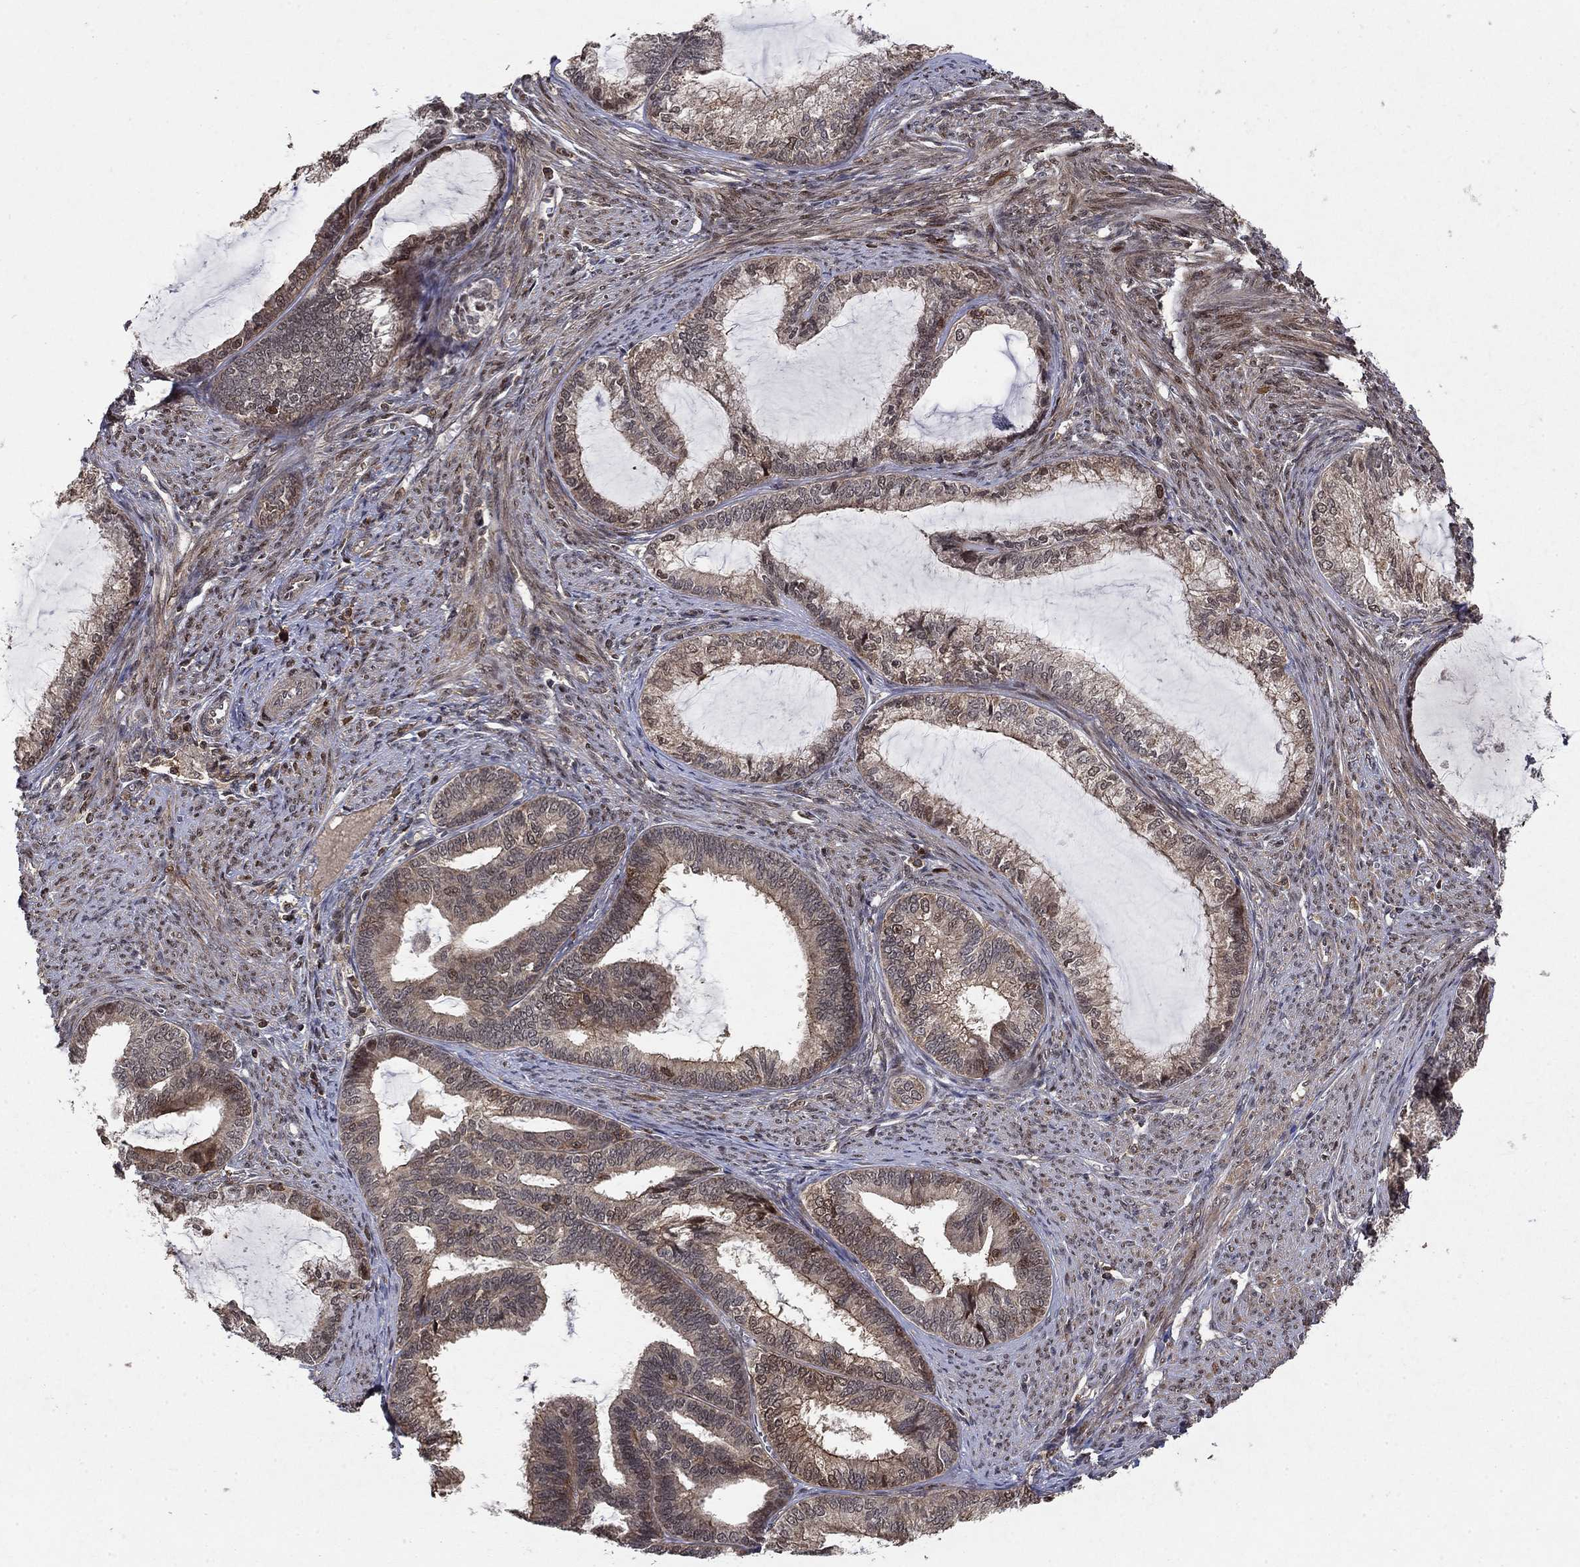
{"staining": {"intensity": "moderate", "quantity": "<25%", "location": "cytoplasmic/membranous,nuclear"}, "tissue": "endometrial cancer", "cell_type": "Tumor cells", "image_type": "cancer", "snomed": [{"axis": "morphology", "description": "Adenocarcinoma, NOS"}, {"axis": "topography", "description": "Endometrium"}], "caption": "The photomicrograph shows immunohistochemical staining of endometrial adenocarcinoma. There is moderate cytoplasmic/membranous and nuclear staining is identified in about <25% of tumor cells.", "gene": "CCDC66", "patient": {"sex": "female", "age": 86}}